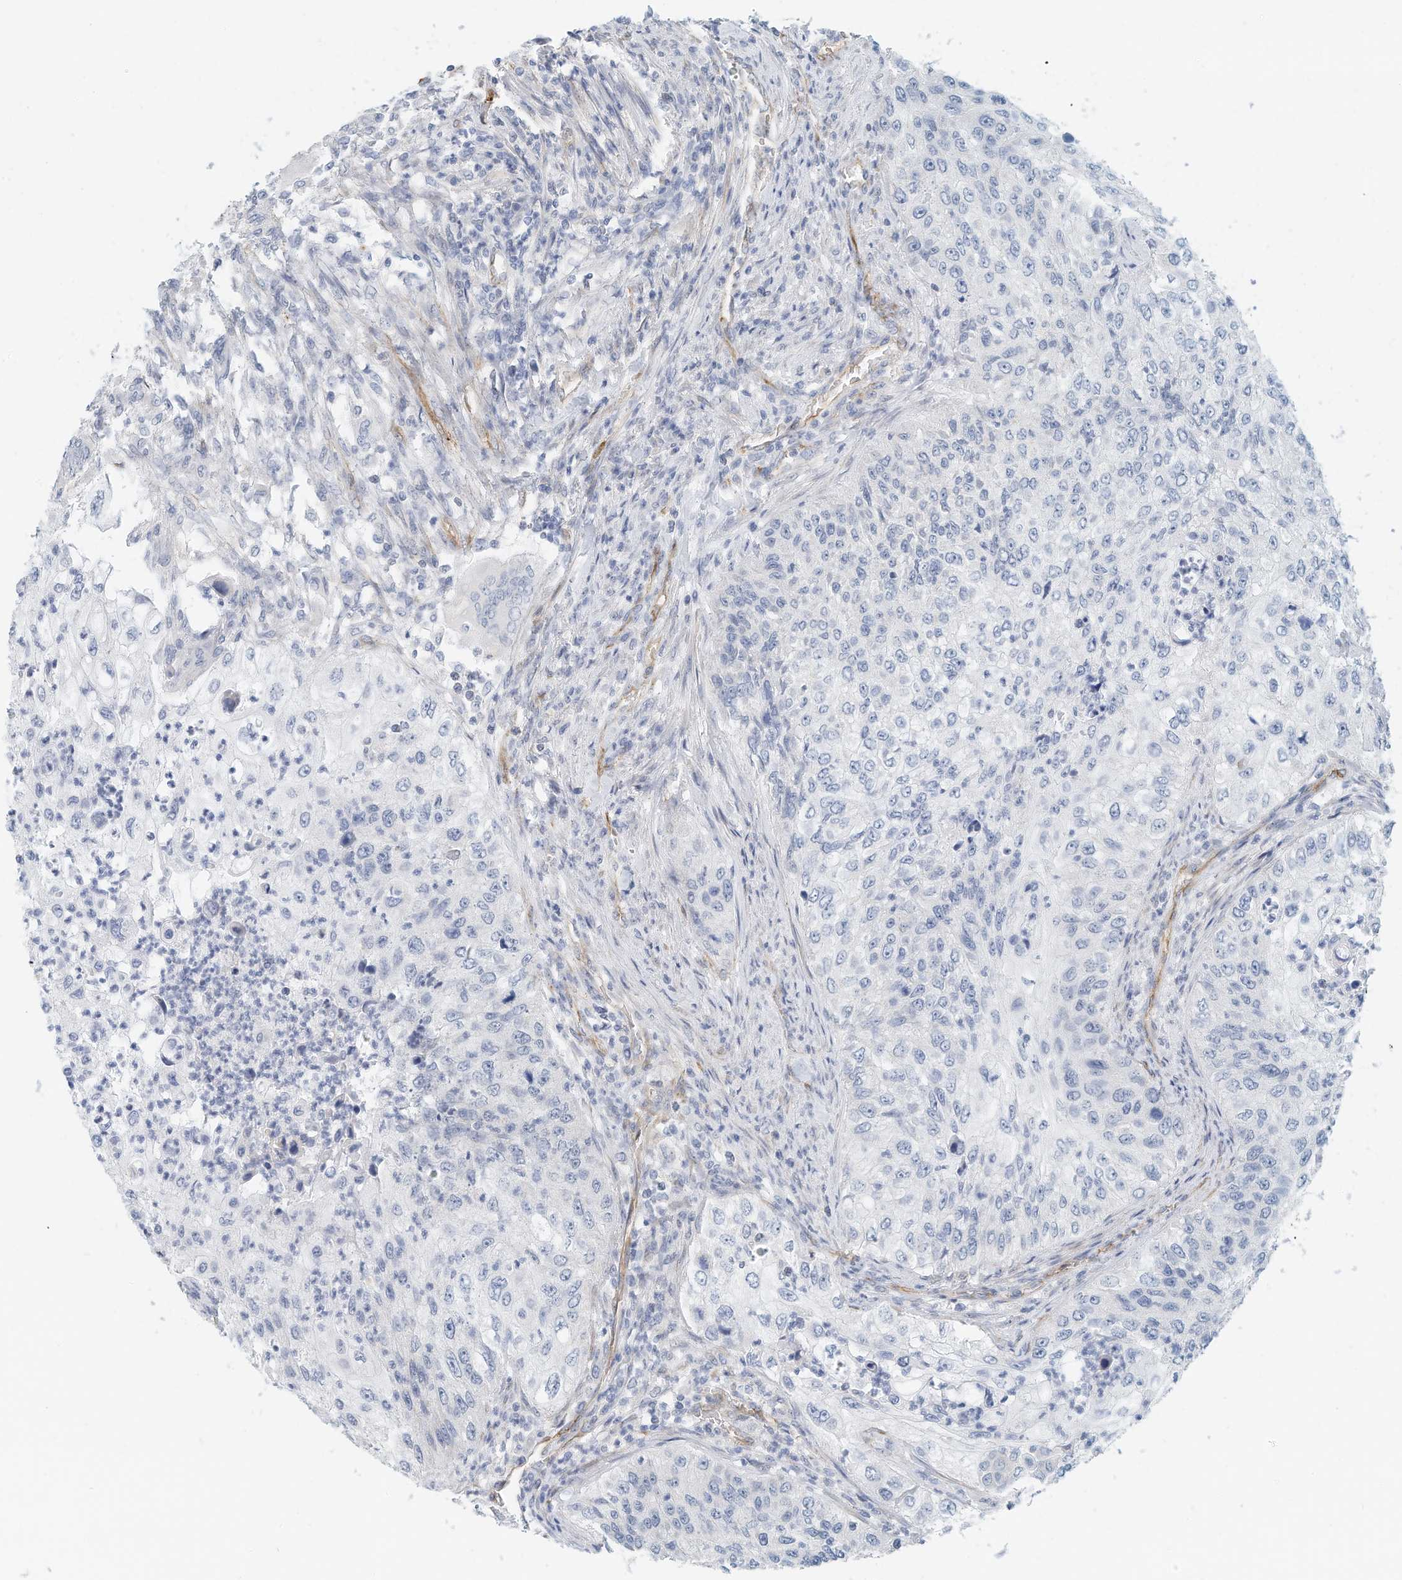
{"staining": {"intensity": "negative", "quantity": "none", "location": "none"}, "tissue": "urothelial cancer", "cell_type": "Tumor cells", "image_type": "cancer", "snomed": [{"axis": "morphology", "description": "Urothelial carcinoma, High grade"}, {"axis": "topography", "description": "Urinary bladder"}], "caption": "The photomicrograph exhibits no significant positivity in tumor cells of urothelial cancer. (DAB (3,3'-diaminobenzidine) IHC, high magnification).", "gene": "ARHGAP28", "patient": {"sex": "female", "age": 60}}